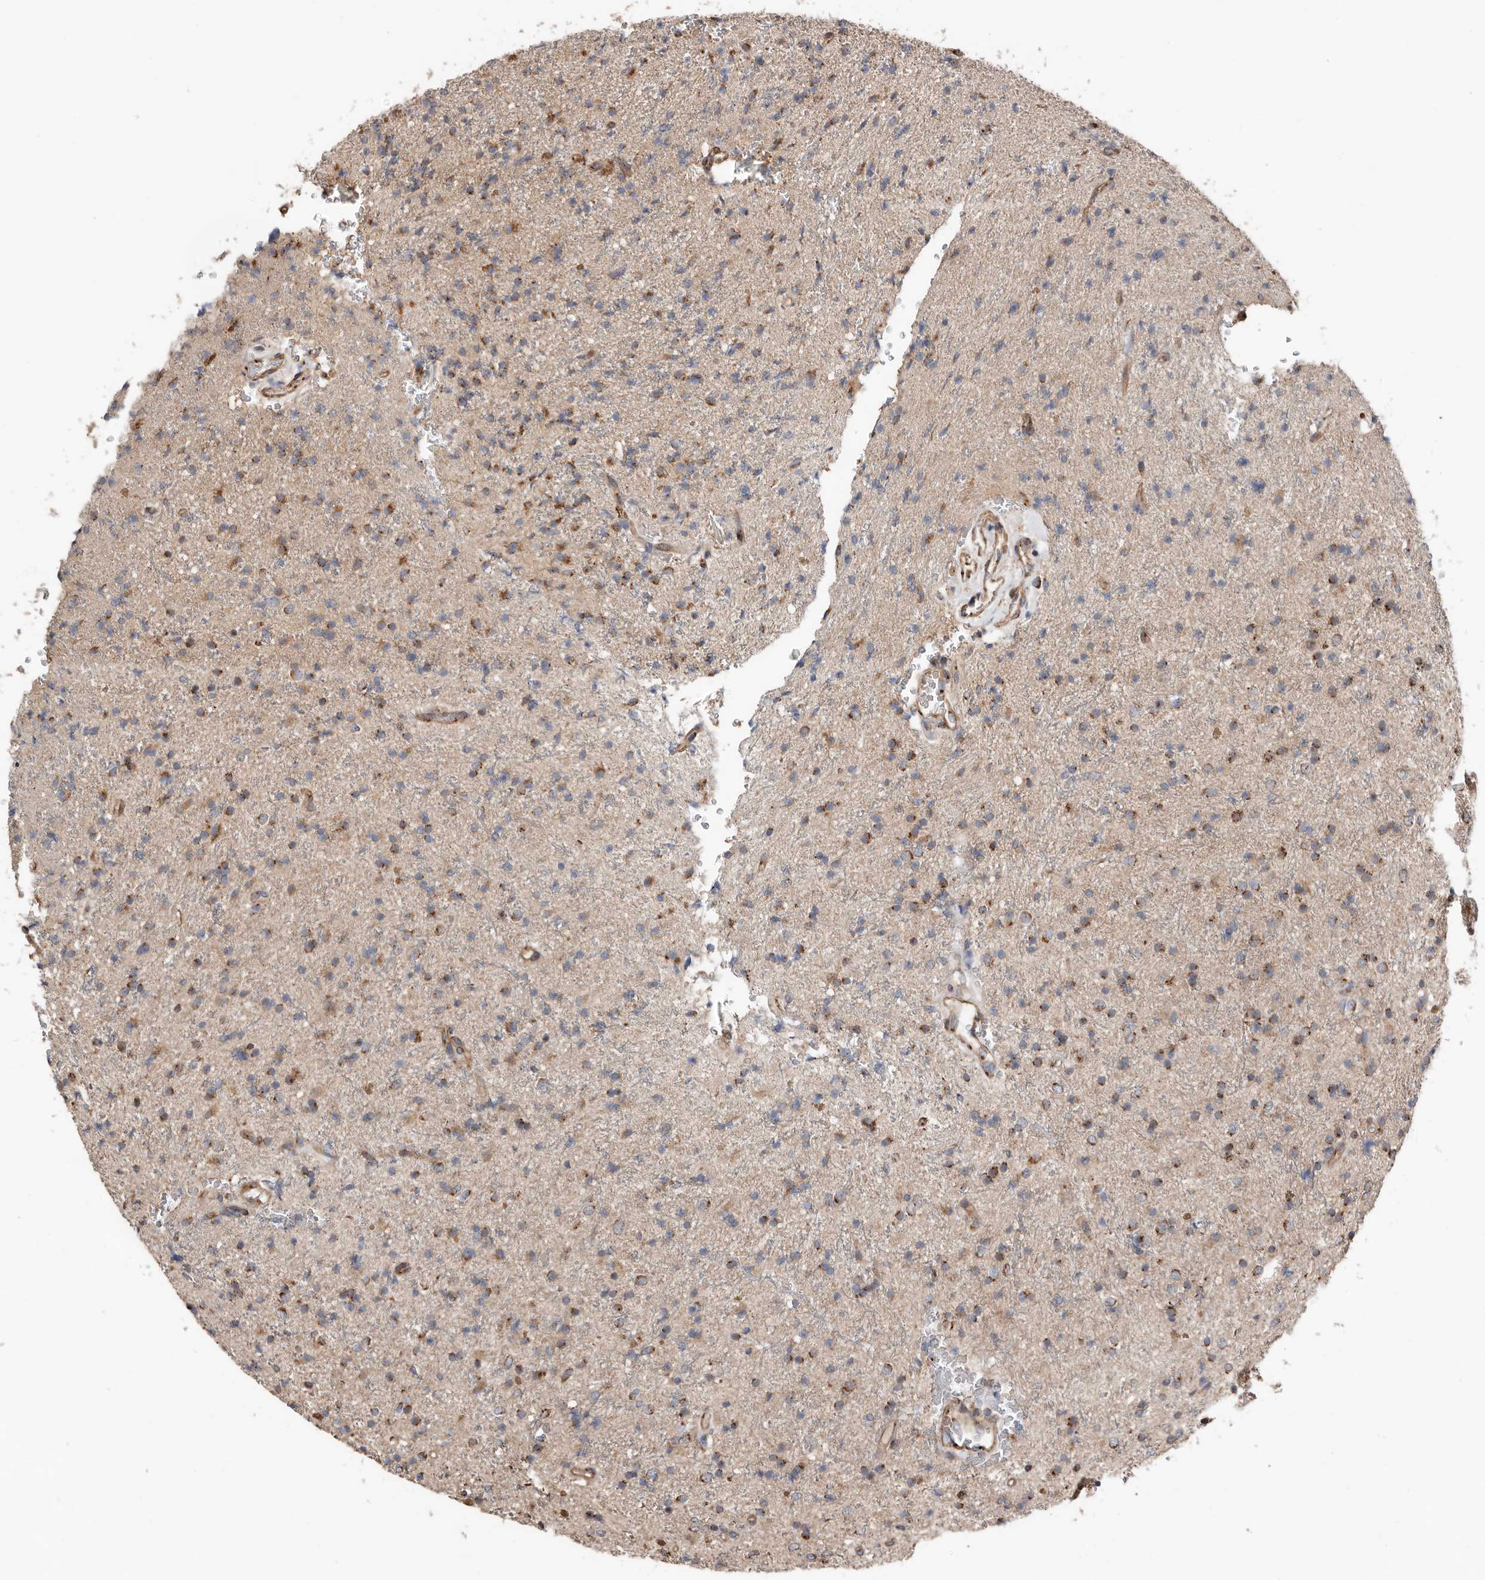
{"staining": {"intensity": "moderate", "quantity": ">75%", "location": "cytoplasmic/membranous"}, "tissue": "glioma", "cell_type": "Tumor cells", "image_type": "cancer", "snomed": [{"axis": "morphology", "description": "Glioma, malignant, High grade"}, {"axis": "topography", "description": "Brain"}], "caption": "Brown immunohistochemical staining in human glioma exhibits moderate cytoplasmic/membranous expression in approximately >75% of tumor cells. The protein is stained brown, and the nuclei are stained in blue (DAB IHC with brightfield microscopy, high magnification).", "gene": "COG1", "patient": {"sex": "male", "age": 34}}